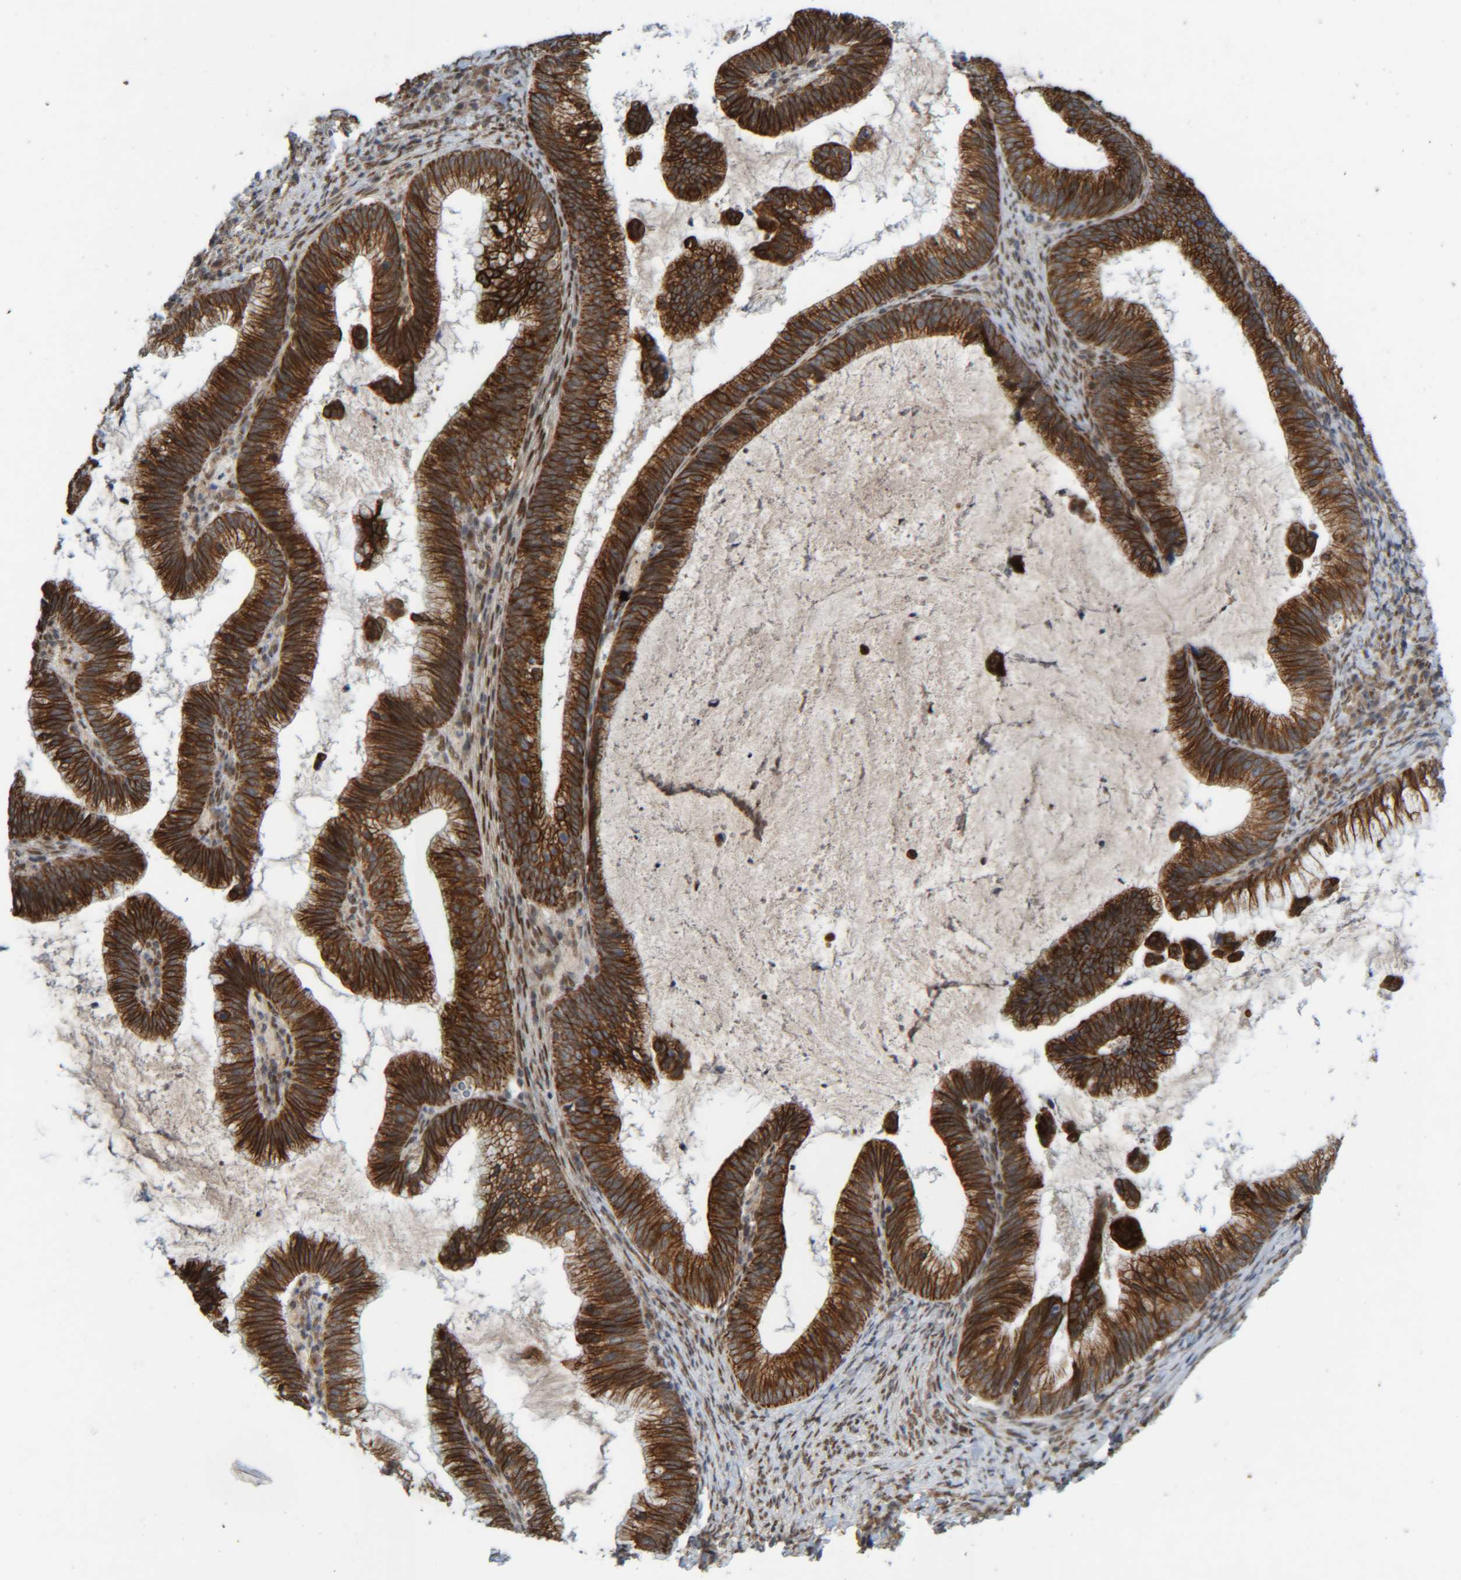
{"staining": {"intensity": "strong", "quantity": ">75%", "location": "cytoplasmic/membranous"}, "tissue": "cervical cancer", "cell_type": "Tumor cells", "image_type": "cancer", "snomed": [{"axis": "morphology", "description": "Adenocarcinoma, NOS"}, {"axis": "topography", "description": "Cervix"}], "caption": "Immunohistochemistry (IHC) micrograph of neoplastic tissue: human adenocarcinoma (cervical) stained using IHC displays high levels of strong protein expression localized specifically in the cytoplasmic/membranous of tumor cells, appearing as a cytoplasmic/membranous brown color.", "gene": "CCDC57", "patient": {"sex": "female", "age": 36}}